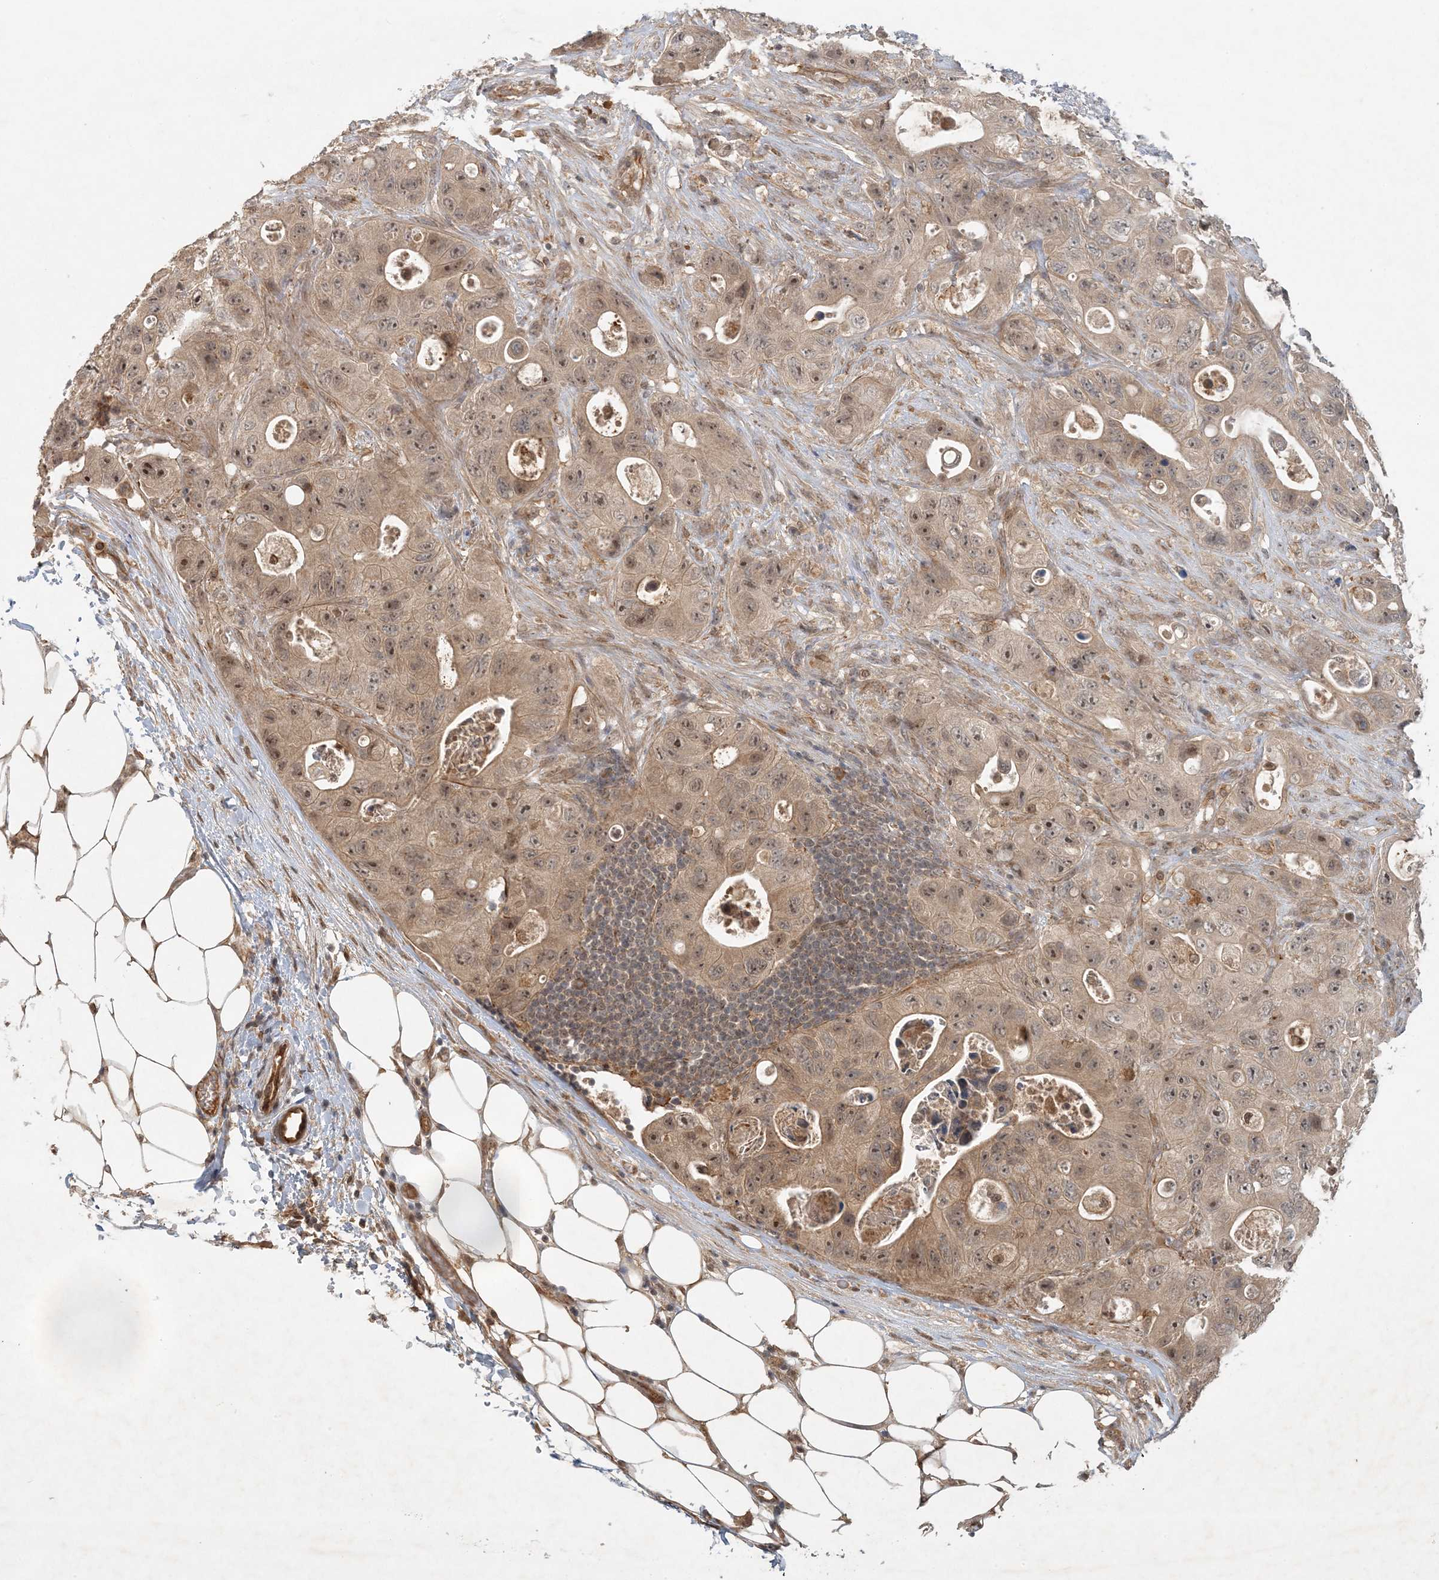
{"staining": {"intensity": "moderate", "quantity": "25%-75%", "location": "cytoplasmic/membranous,nuclear"}, "tissue": "colorectal cancer", "cell_type": "Tumor cells", "image_type": "cancer", "snomed": [{"axis": "morphology", "description": "Adenocarcinoma, NOS"}, {"axis": "topography", "description": "Colon"}], "caption": "This is an image of immunohistochemistry staining of adenocarcinoma (colorectal), which shows moderate expression in the cytoplasmic/membranous and nuclear of tumor cells.", "gene": "ZCCHC4", "patient": {"sex": "female", "age": 46}}